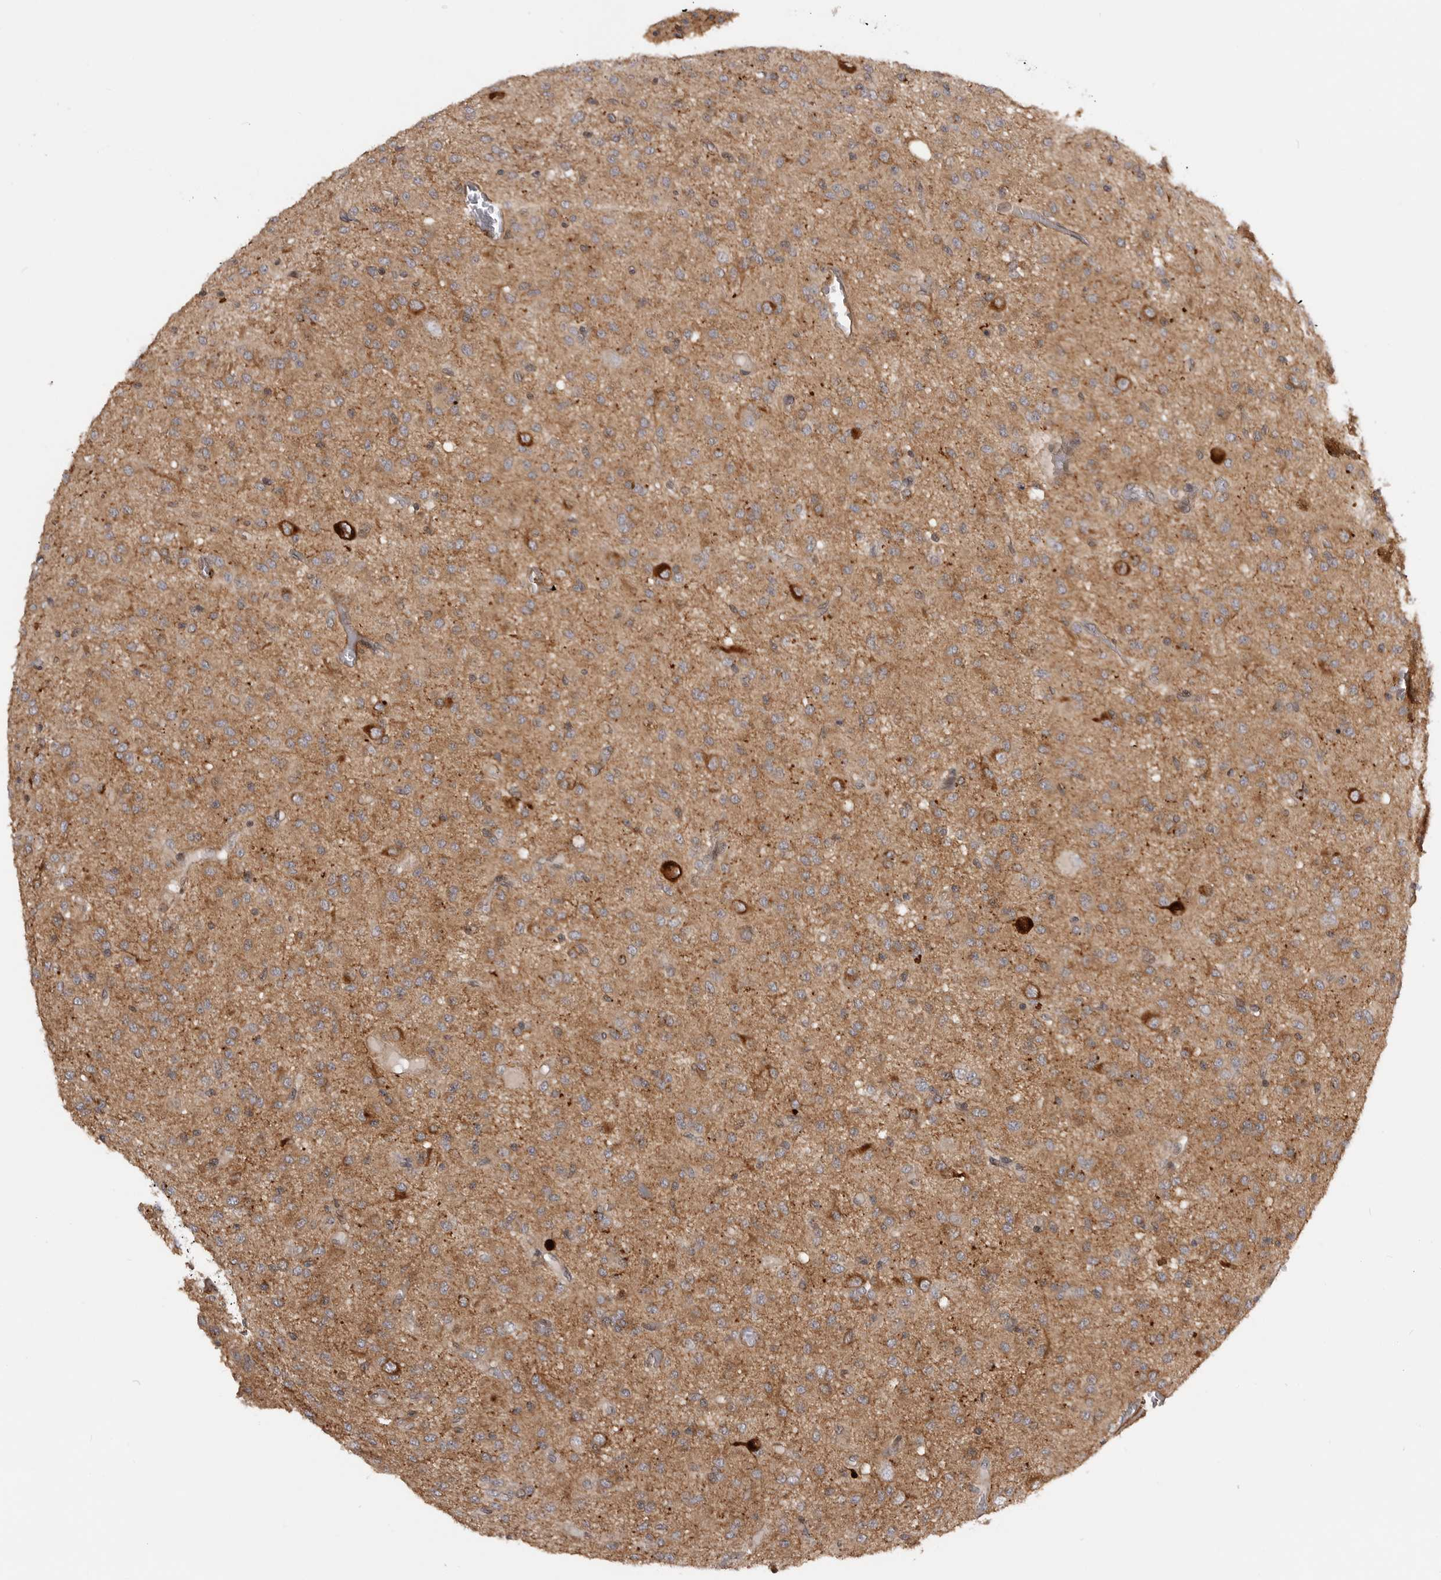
{"staining": {"intensity": "weak", "quantity": "25%-75%", "location": "cytoplasmic/membranous"}, "tissue": "glioma", "cell_type": "Tumor cells", "image_type": "cancer", "snomed": [{"axis": "morphology", "description": "Glioma, malignant, High grade"}, {"axis": "topography", "description": "Brain"}], "caption": "A micrograph showing weak cytoplasmic/membranous positivity in approximately 25%-75% of tumor cells in malignant high-grade glioma, as visualized by brown immunohistochemical staining.", "gene": "TRIM56", "patient": {"sex": "female", "age": 59}}